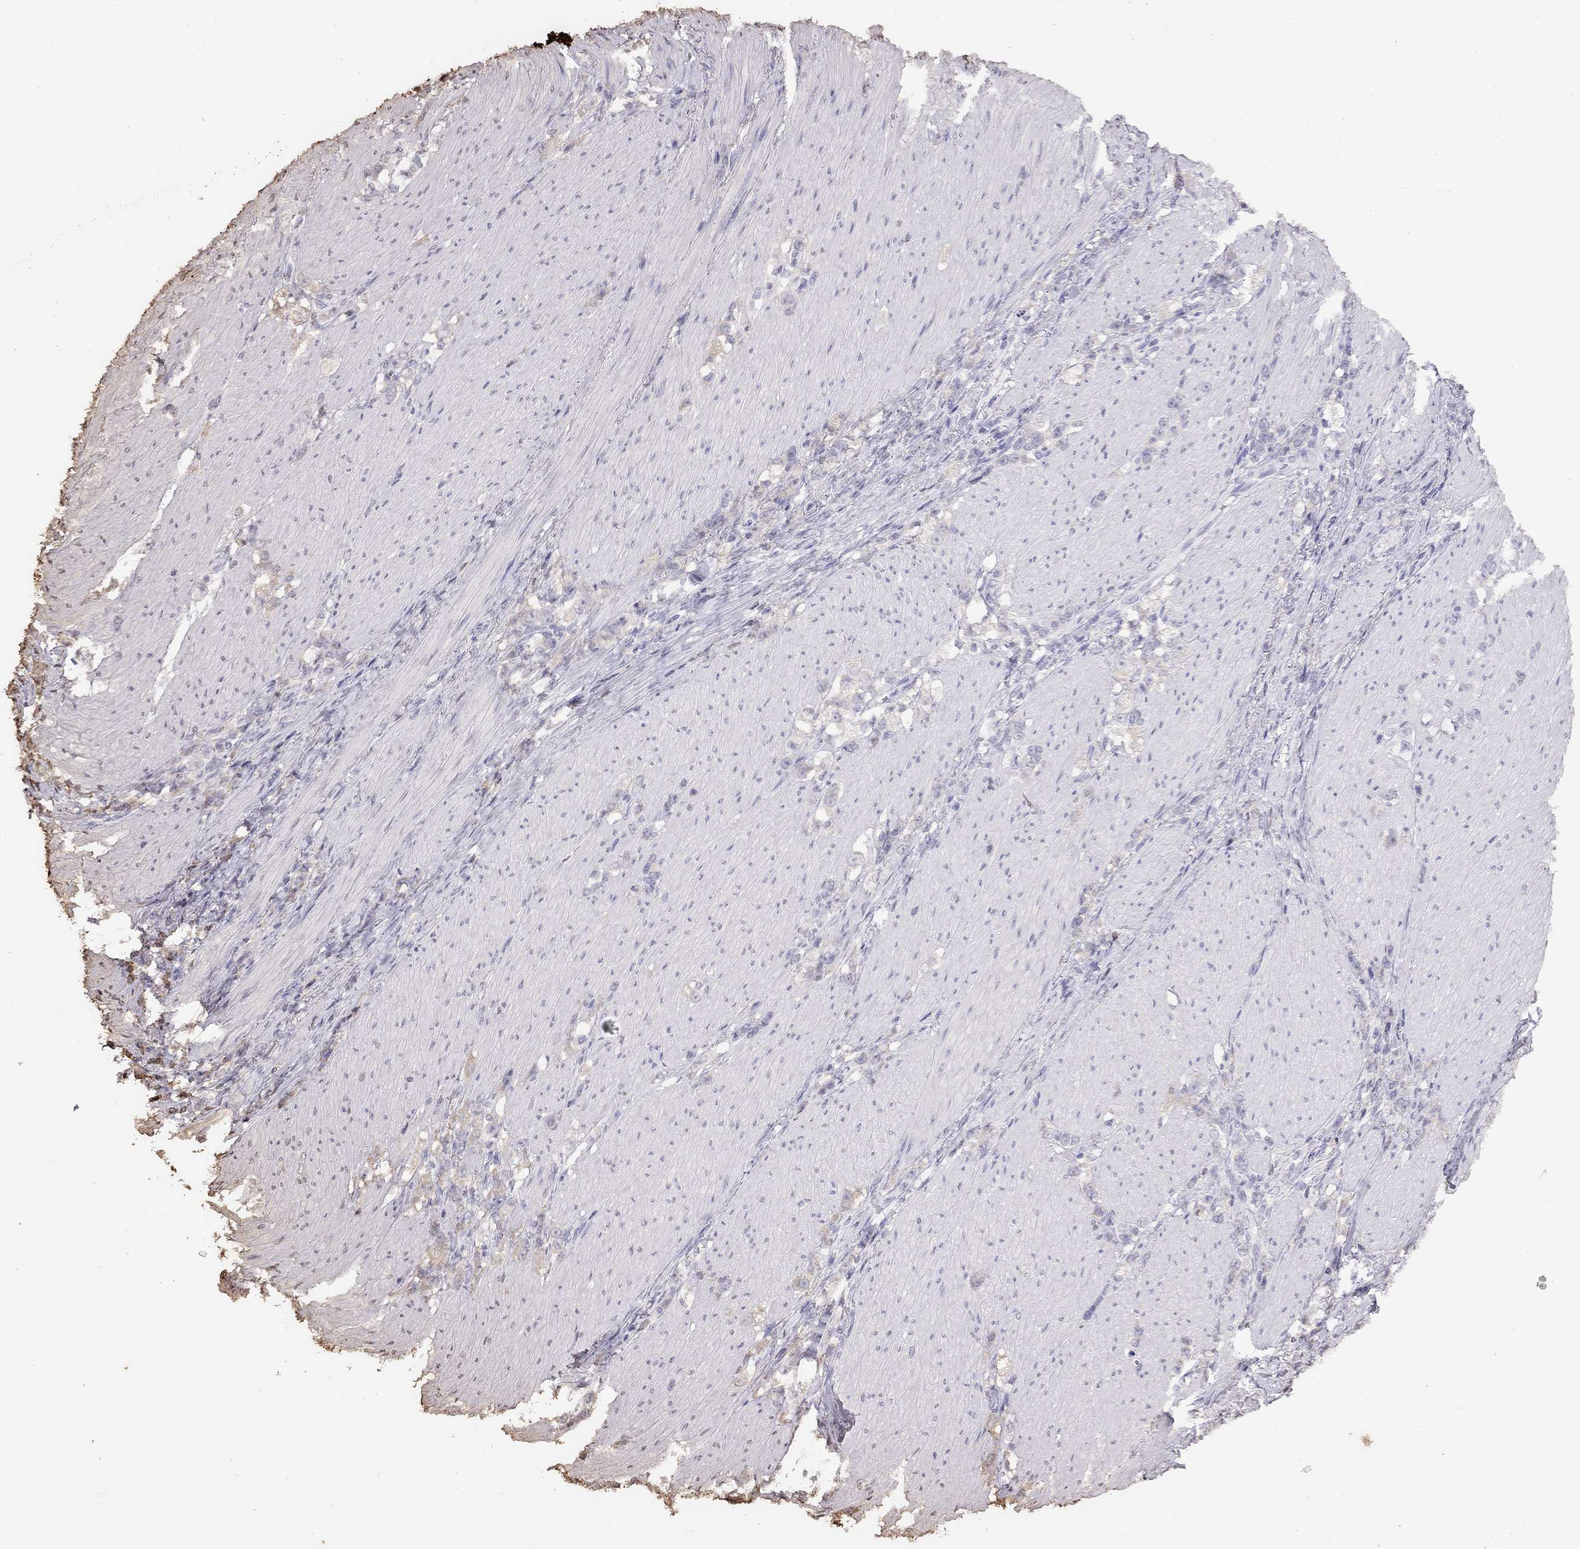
{"staining": {"intensity": "negative", "quantity": "none", "location": "none"}, "tissue": "stomach cancer", "cell_type": "Tumor cells", "image_type": "cancer", "snomed": [{"axis": "morphology", "description": "Adenocarcinoma, NOS"}, {"axis": "topography", "description": "Stomach, lower"}], "caption": "Immunohistochemistry micrograph of human stomach cancer stained for a protein (brown), which demonstrates no positivity in tumor cells.", "gene": "SUN3", "patient": {"sex": "male", "age": 88}}